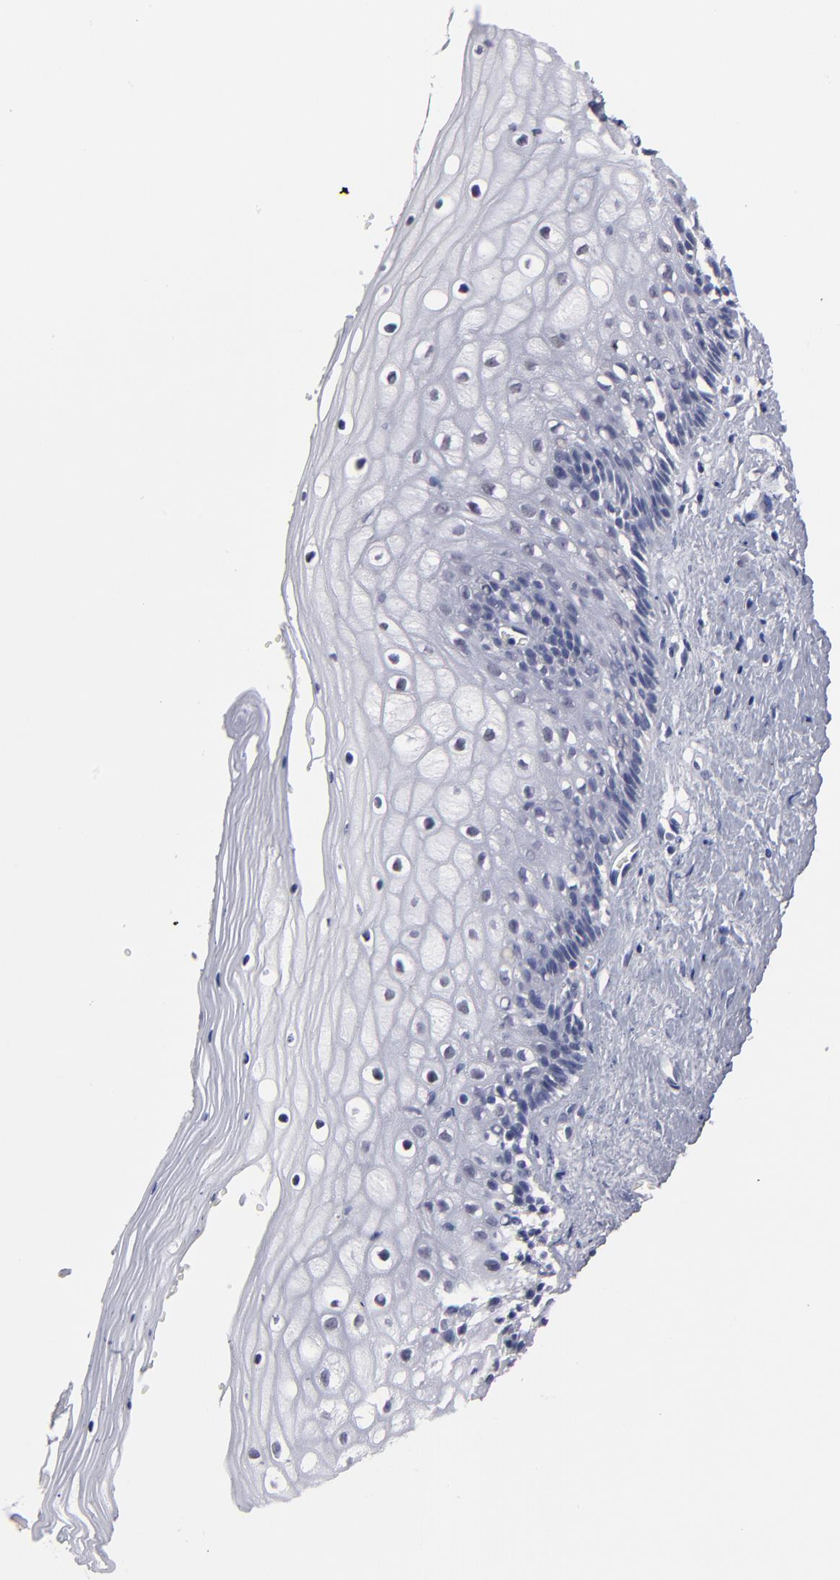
{"staining": {"intensity": "negative", "quantity": "none", "location": "none"}, "tissue": "vagina", "cell_type": "Squamous epithelial cells", "image_type": "normal", "snomed": [{"axis": "morphology", "description": "Normal tissue, NOS"}, {"axis": "topography", "description": "Vagina"}], "caption": "The micrograph exhibits no staining of squamous epithelial cells in benign vagina.", "gene": "TEX11", "patient": {"sex": "female", "age": 46}}